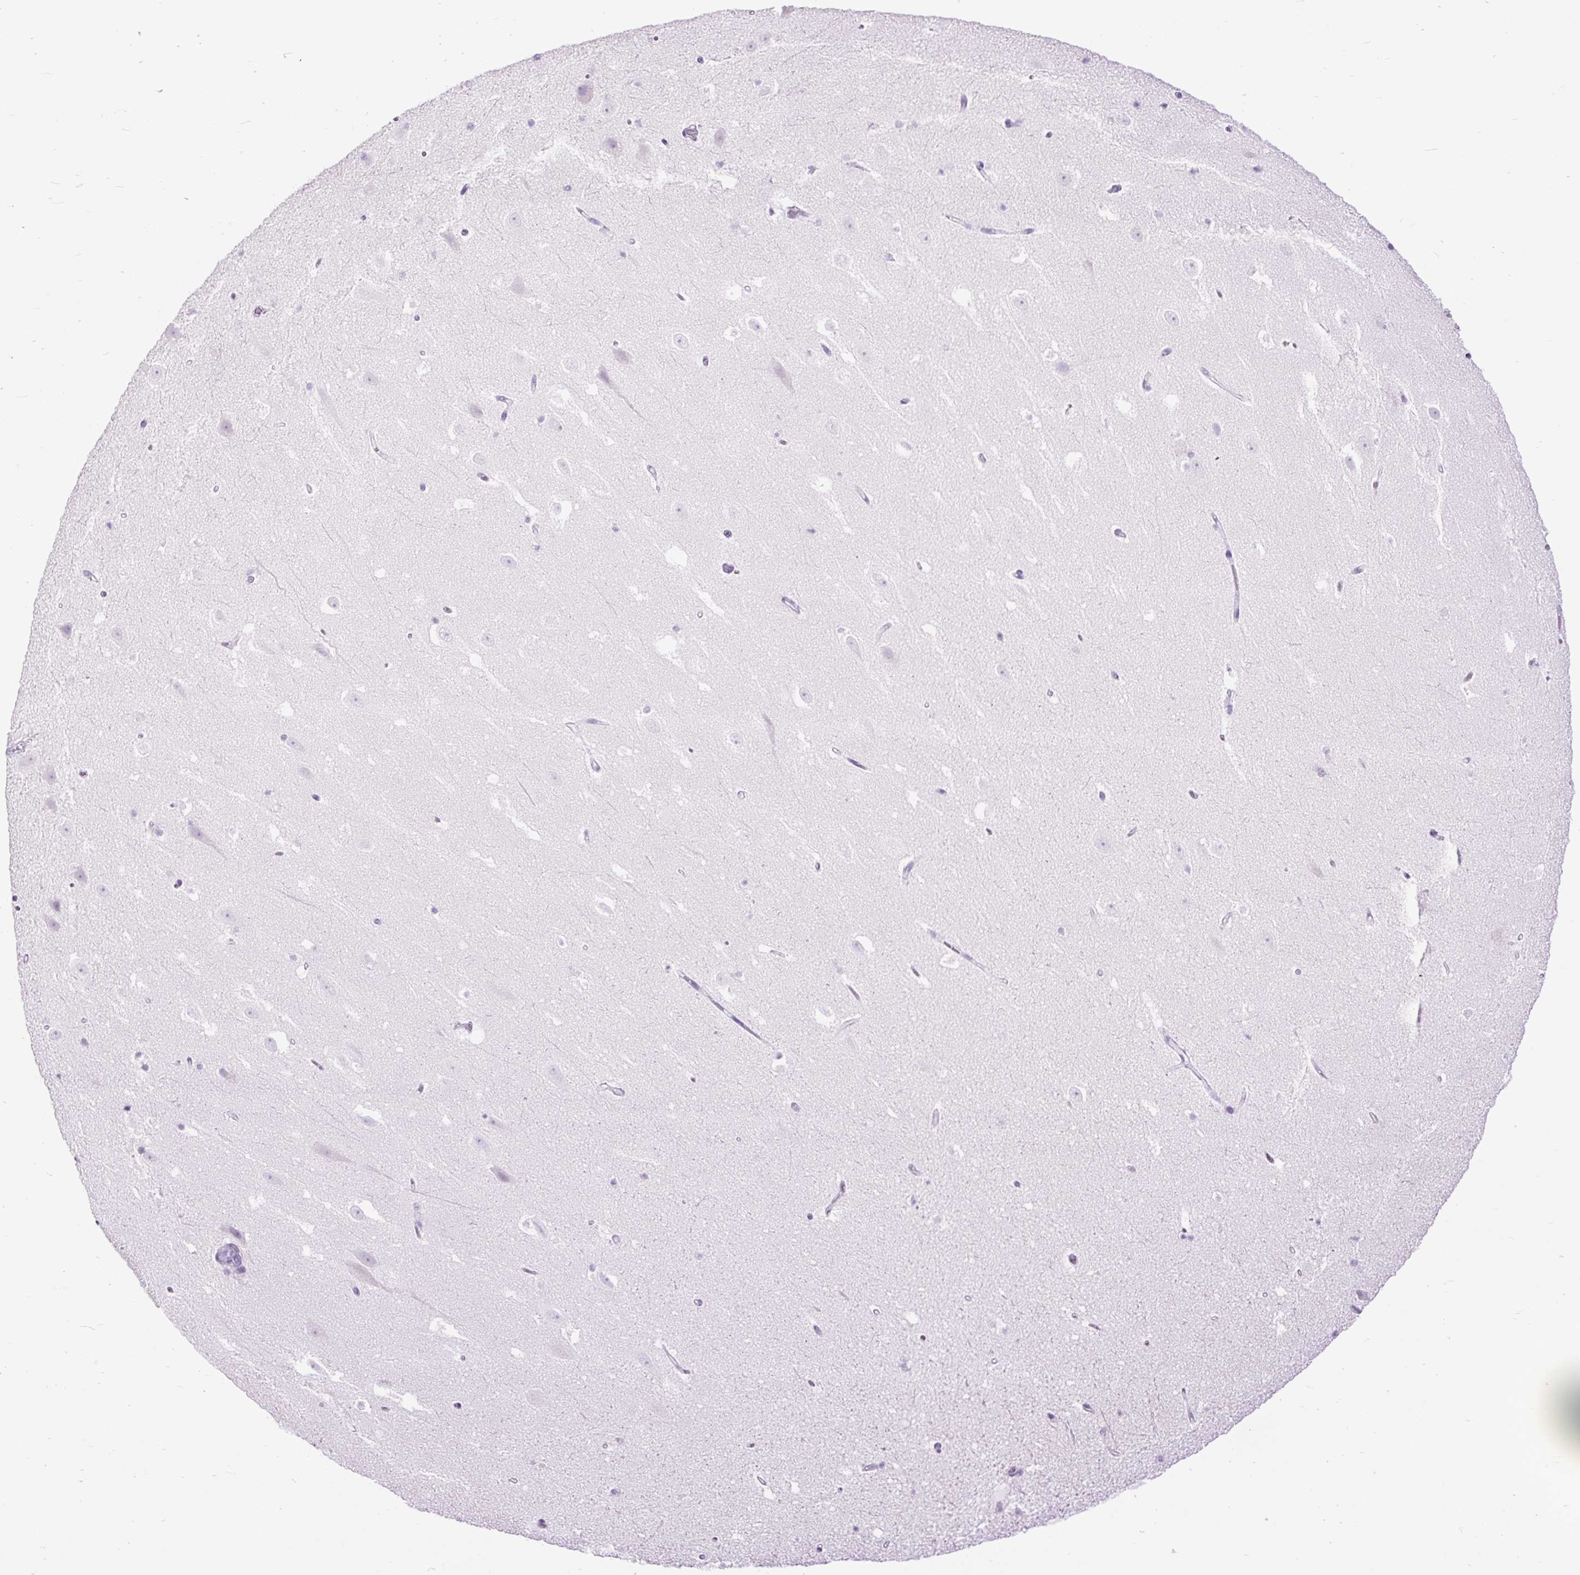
{"staining": {"intensity": "negative", "quantity": "none", "location": "none"}, "tissue": "hippocampus", "cell_type": "Glial cells", "image_type": "normal", "snomed": [{"axis": "morphology", "description": "Normal tissue, NOS"}, {"axis": "topography", "description": "Hippocampus"}], "caption": "This is a image of IHC staining of benign hippocampus, which shows no staining in glial cells.", "gene": "RACGAP1", "patient": {"sex": "male", "age": 37}}